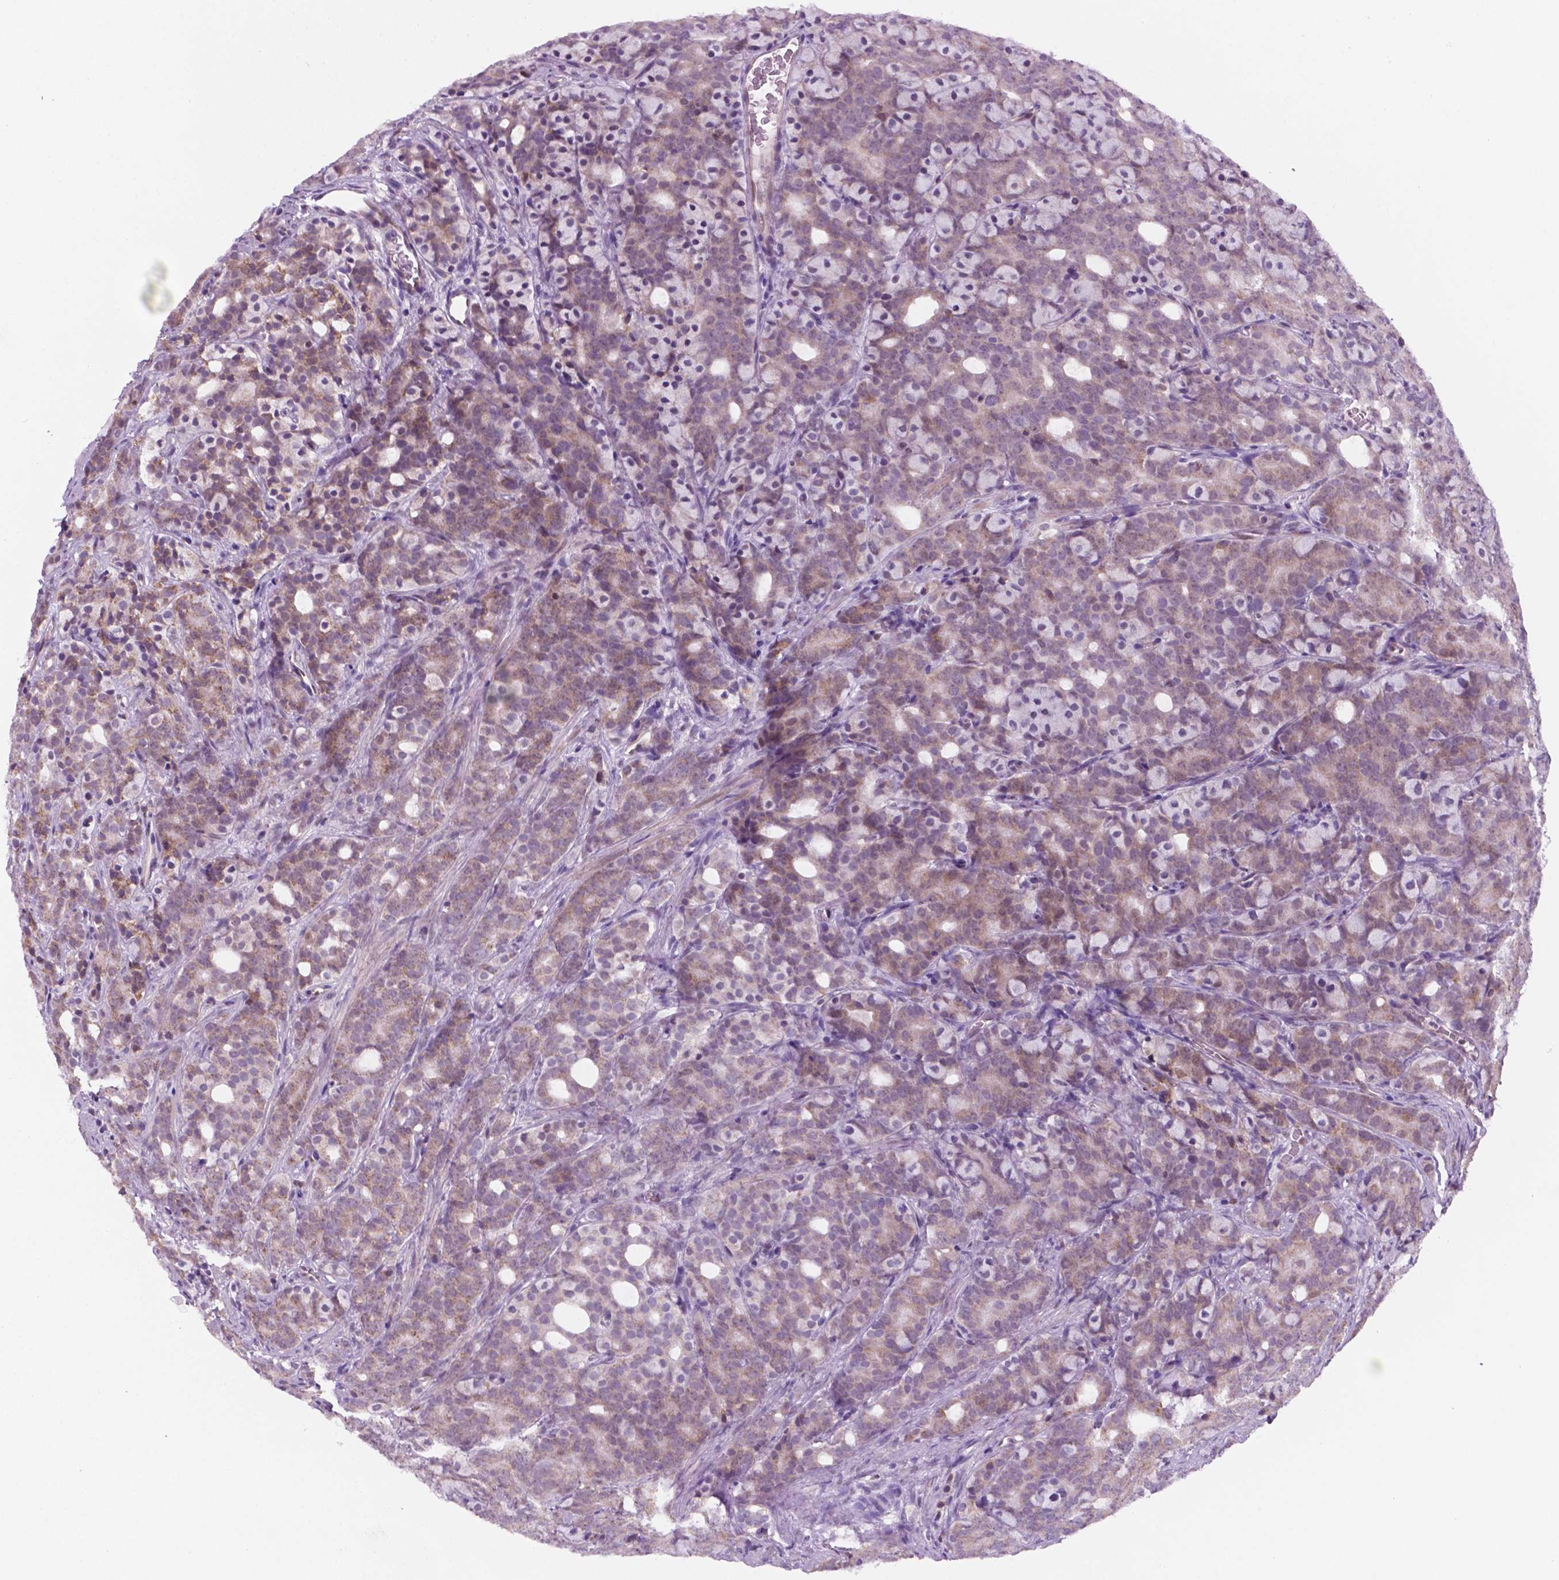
{"staining": {"intensity": "weak", "quantity": ">75%", "location": "cytoplasmic/membranous"}, "tissue": "prostate cancer", "cell_type": "Tumor cells", "image_type": "cancer", "snomed": [{"axis": "morphology", "description": "Adenocarcinoma, High grade"}, {"axis": "topography", "description": "Prostate"}], "caption": "IHC image of human prostate cancer (adenocarcinoma (high-grade)) stained for a protein (brown), which displays low levels of weak cytoplasmic/membranous expression in approximately >75% of tumor cells.", "gene": "C18orf21", "patient": {"sex": "male", "age": 84}}